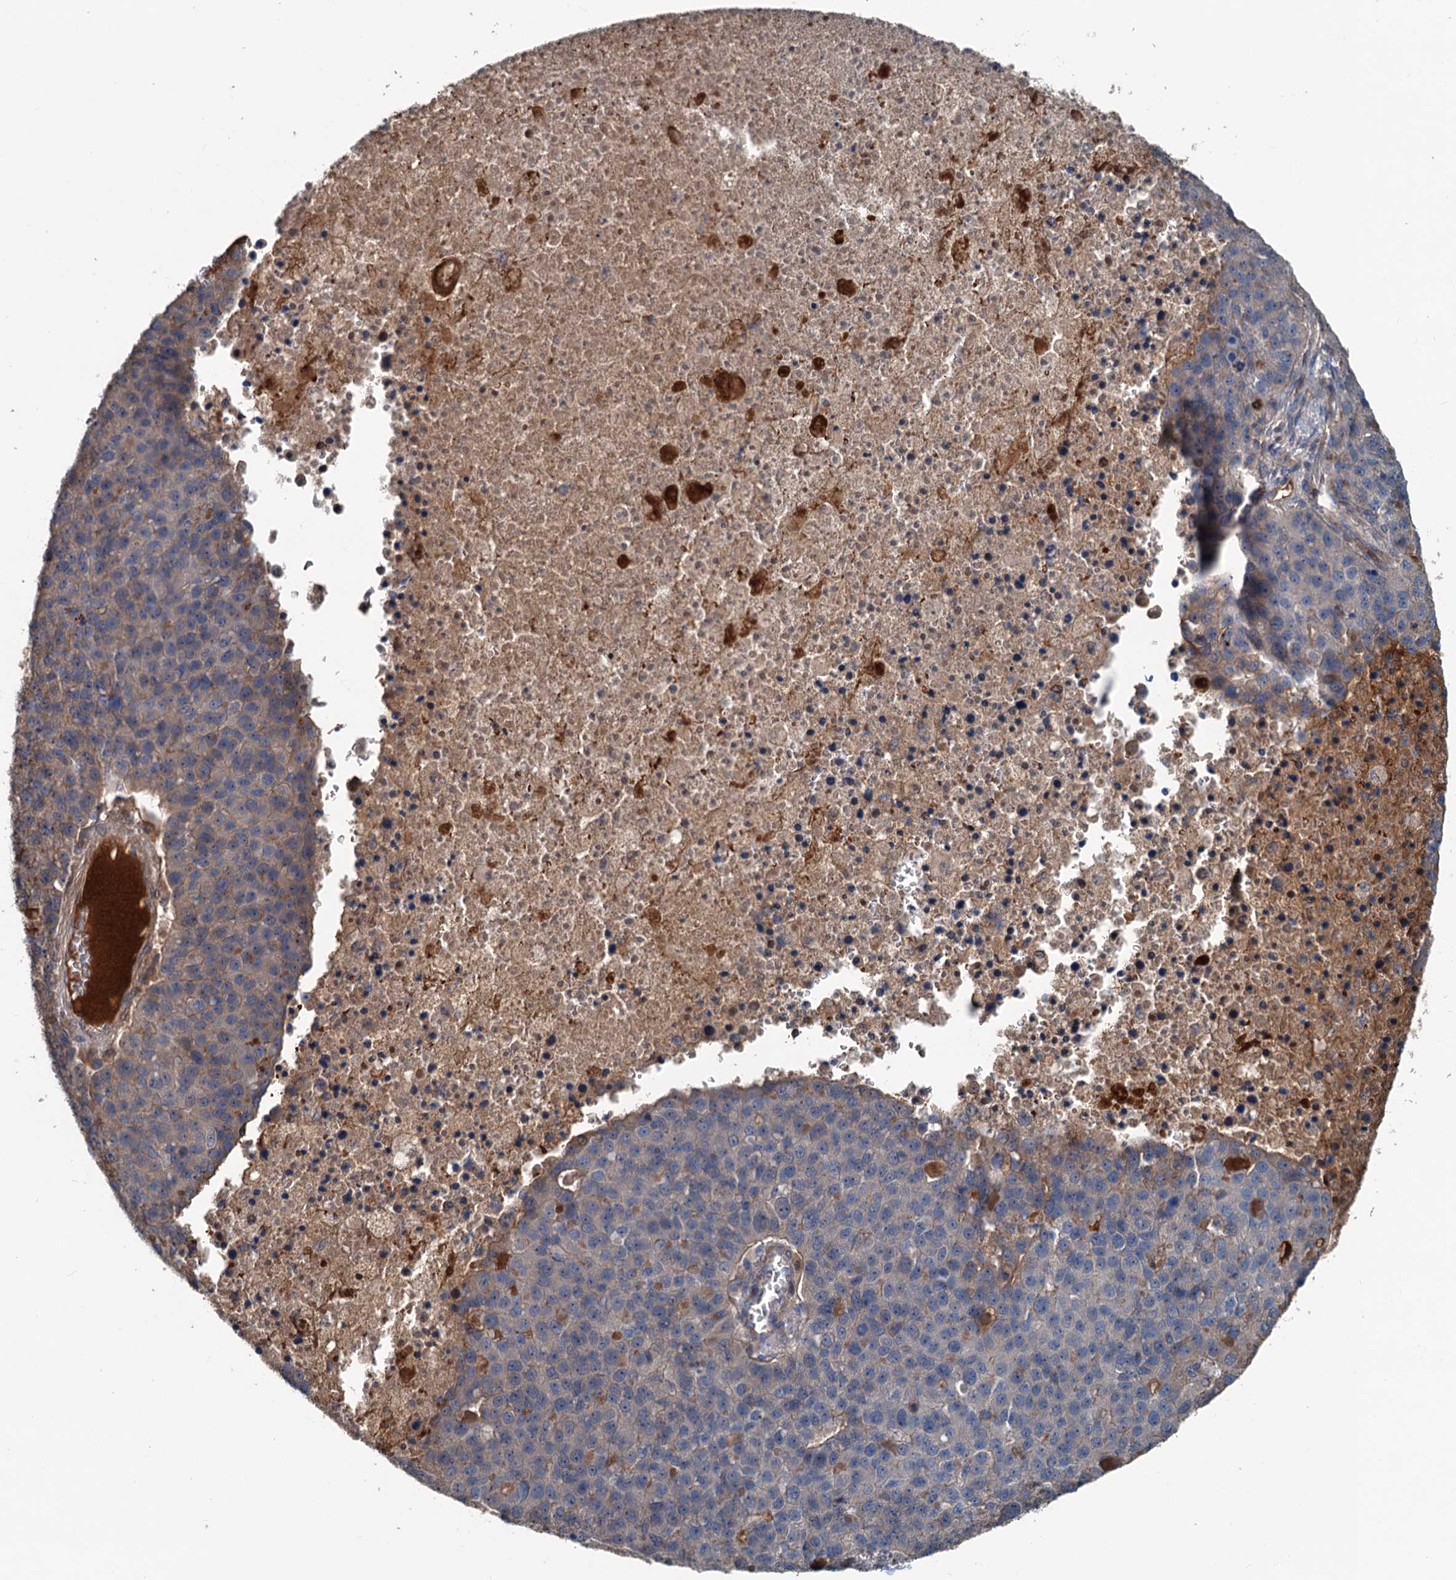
{"staining": {"intensity": "weak", "quantity": "<25%", "location": "cytoplasmic/membranous"}, "tissue": "pancreatic cancer", "cell_type": "Tumor cells", "image_type": "cancer", "snomed": [{"axis": "morphology", "description": "Adenocarcinoma, NOS"}, {"axis": "topography", "description": "Pancreas"}], "caption": "An immunohistochemistry (IHC) histopathology image of pancreatic cancer is shown. There is no staining in tumor cells of pancreatic cancer.", "gene": "TEDC1", "patient": {"sex": "female", "age": 61}}